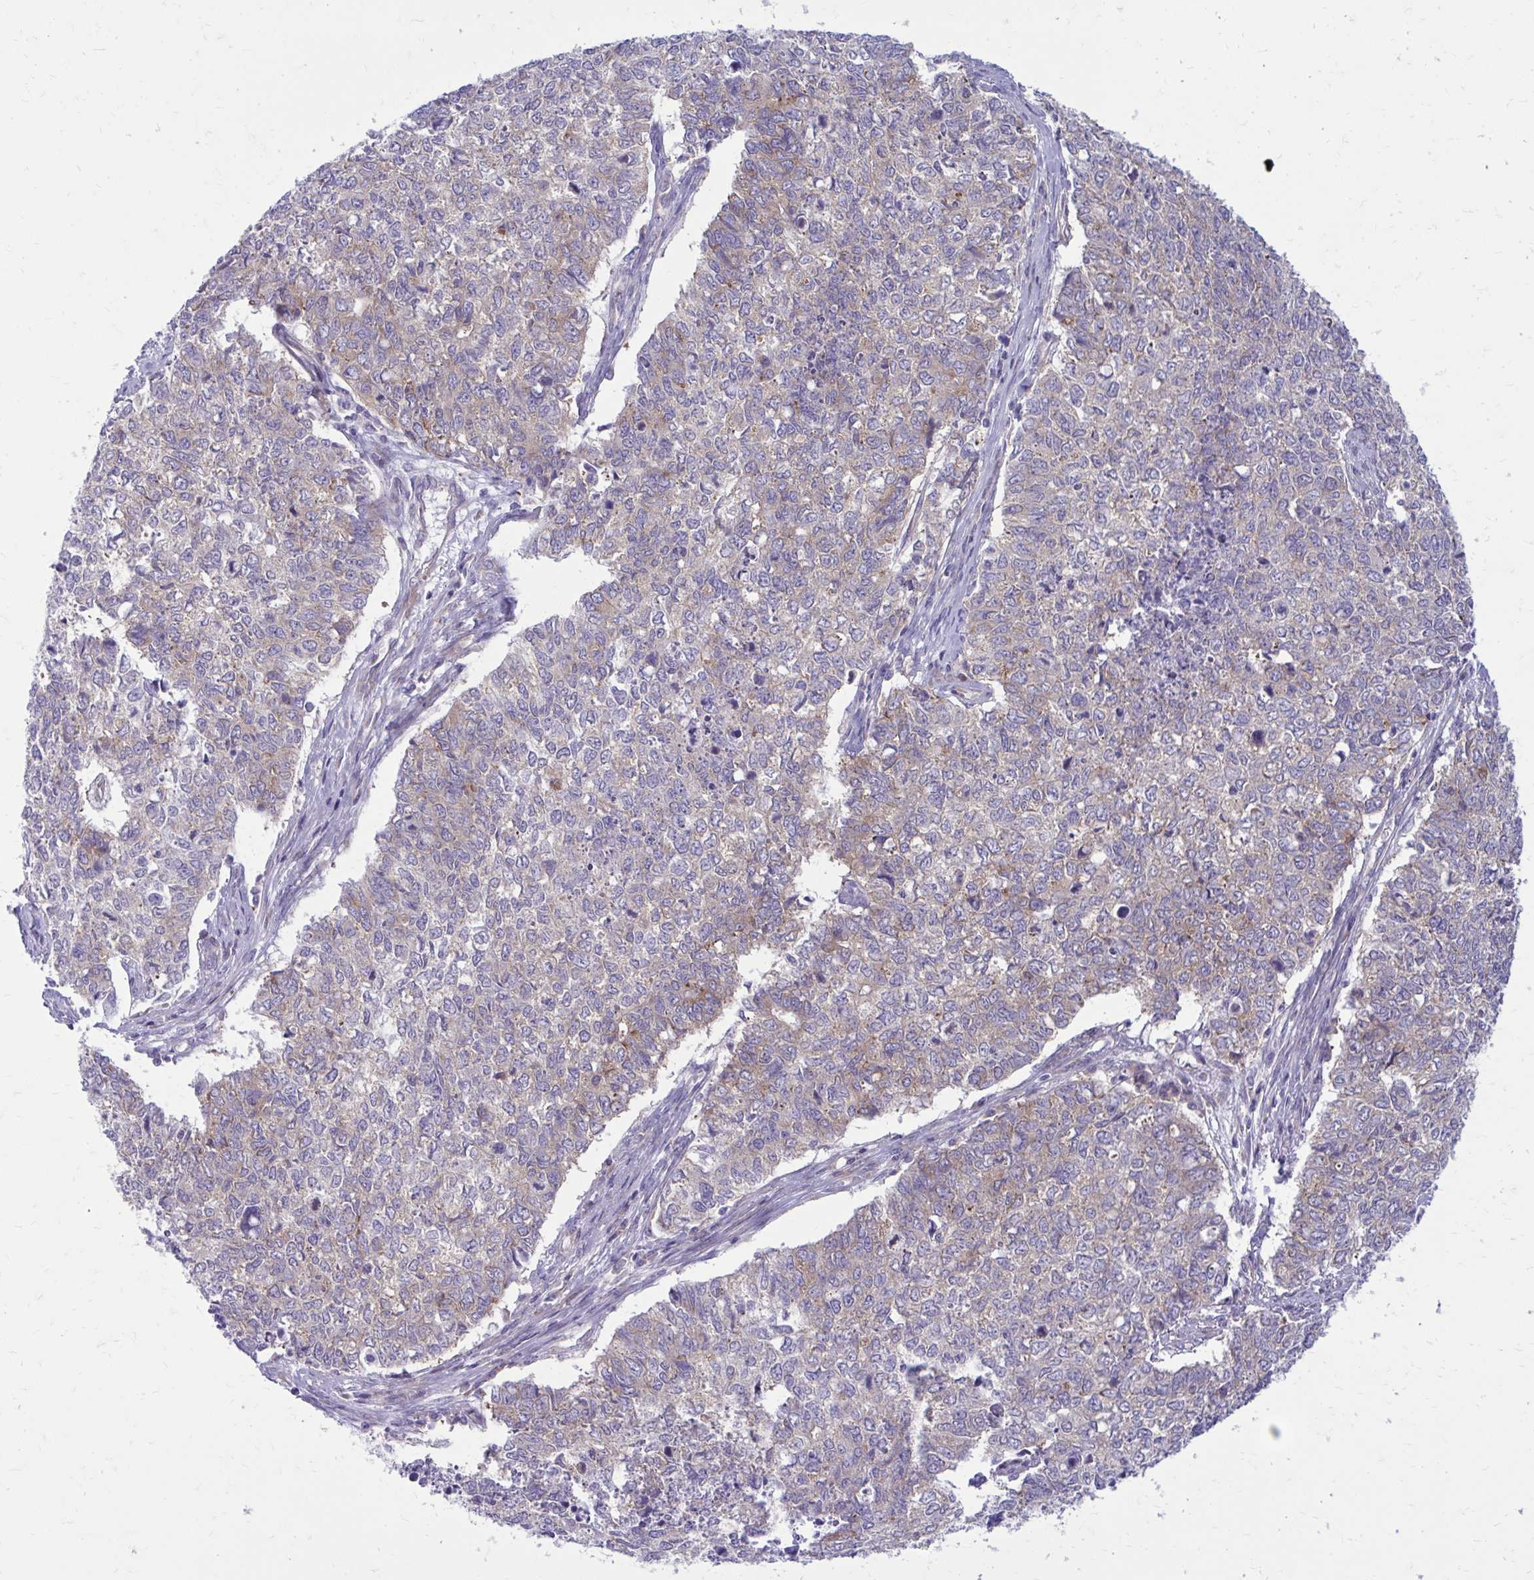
{"staining": {"intensity": "weak", "quantity": "<25%", "location": "cytoplasmic/membranous"}, "tissue": "cervical cancer", "cell_type": "Tumor cells", "image_type": "cancer", "snomed": [{"axis": "morphology", "description": "Adenocarcinoma, NOS"}, {"axis": "topography", "description": "Cervix"}], "caption": "High power microscopy image of an immunohistochemistry (IHC) histopathology image of cervical adenocarcinoma, revealing no significant positivity in tumor cells.", "gene": "GIGYF2", "patient": {"sex": "female", "age": 63}}